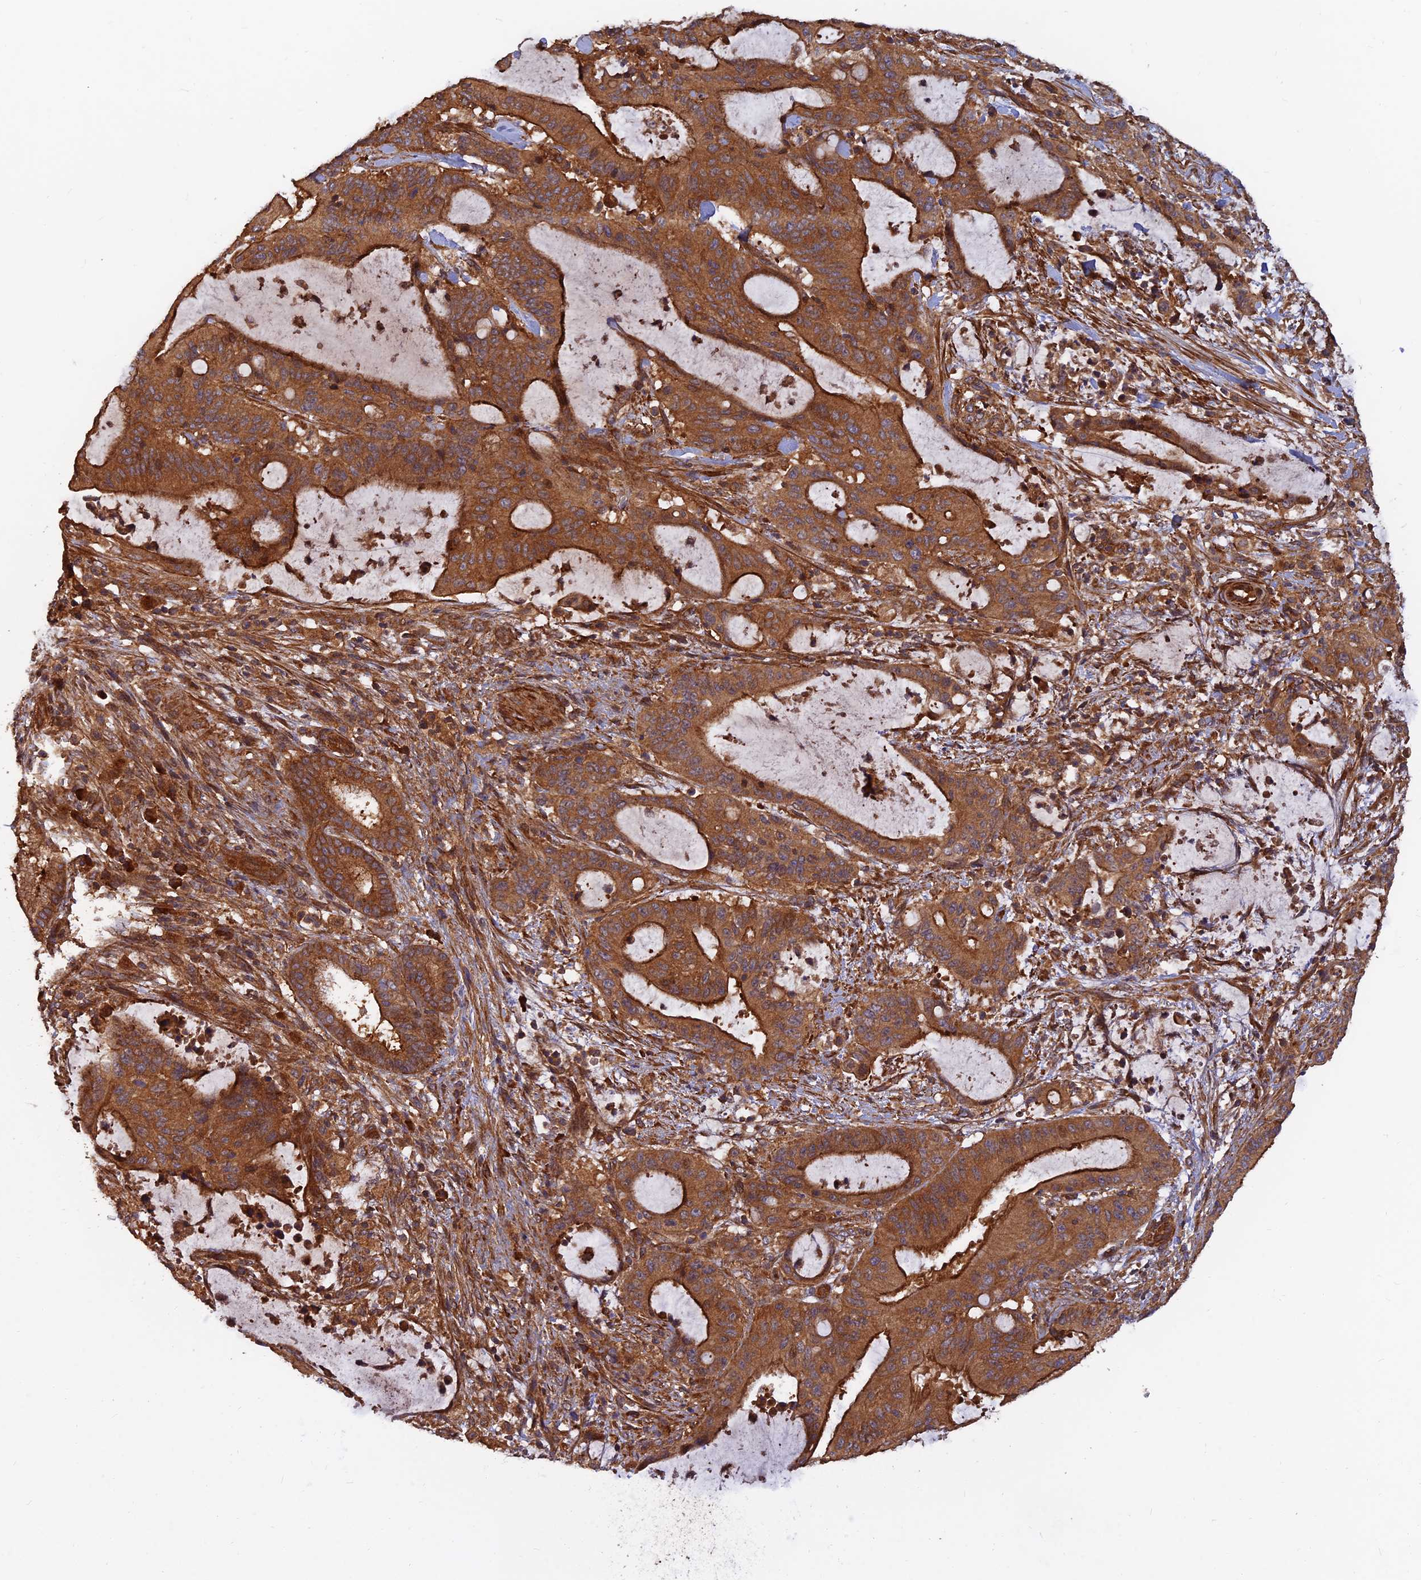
{"staining": {"intensity": "strong", "quantity": ">75%", "location": "cytoplasmic/membranous"}, "tissue": "liver cancer", "cell_type": "Tumor cells", "image_type": "cancer", "snomed": [{"axis": "morphology", "description": "Normal tissue, NOS"}, {"axis": "morphology", "description": "Cholangiocarcinoma"}, {"axis": "topography", "description": "Liver"}, {"axis": "topography", "description": "Peripheral nerve tissue"}], "caption": "This image demonstrates IHC staining of human cholangiocarcinoma (liver), with high strong cytoplasmic/membranous staining in about >75% of tumor cells.", "gene": "RELCH", "patient": {"sex": "female", "age": 73}}